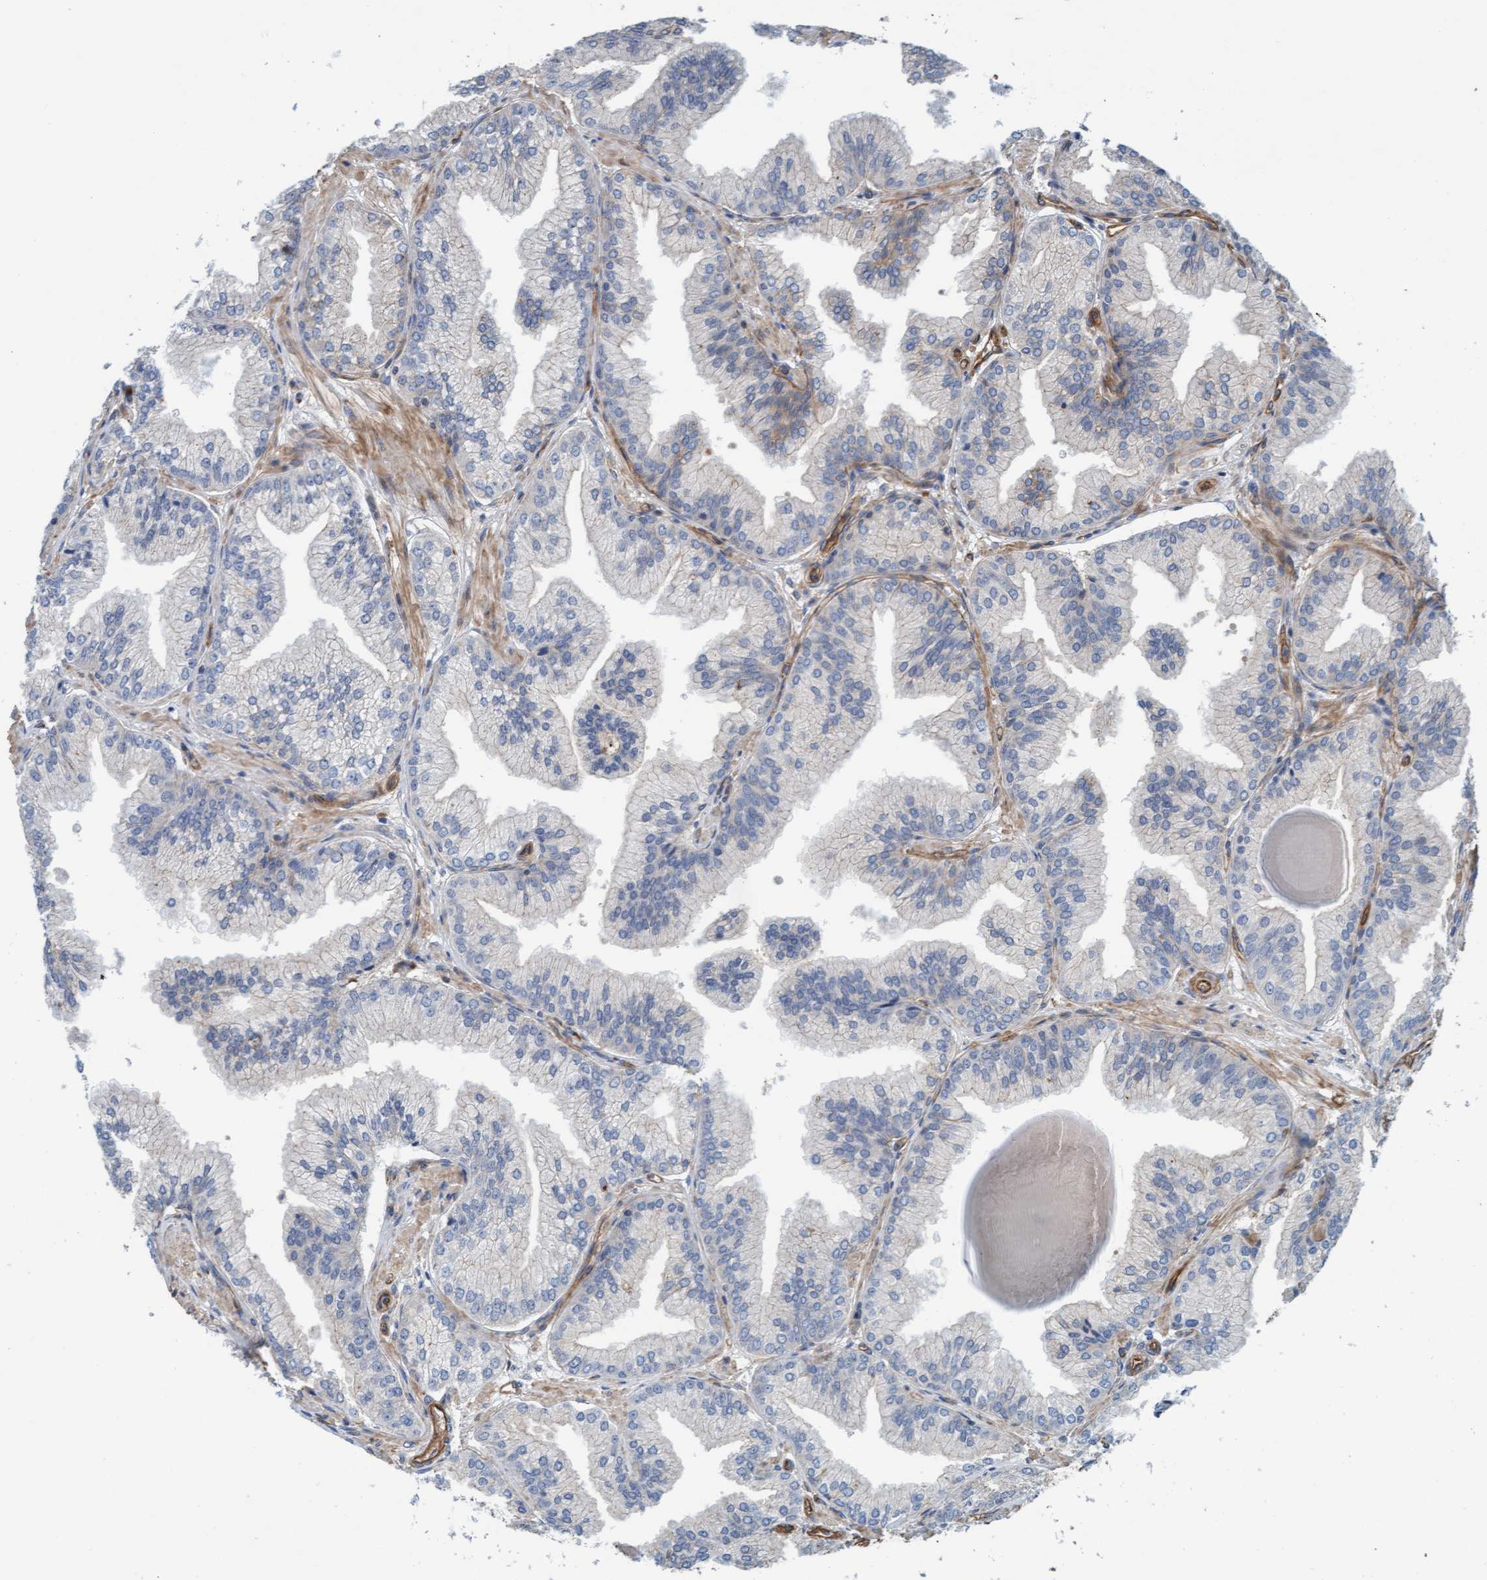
{"staining": {"intensity": "negative", "quantity": "none", "location": "none"}, "tissue": "prostate cancer", "cell_type": "Tumor cells", "image_type": "cancer", "snomed": [{"axis": "morphology", "description": "Adenocarcinoma, Low grade"}, {"axis": "topography", "description": "Prostate"}], "caption": "An immunohistochemistry image of prostate cancer (adenocarcinoma (low-grade)) is shown. There is no staining in tumor cells of prostate cancer (adenocarcinoma (low-grade)).", "gene": "STXBP4", "patient": {"sex": "male", "age": 52}}